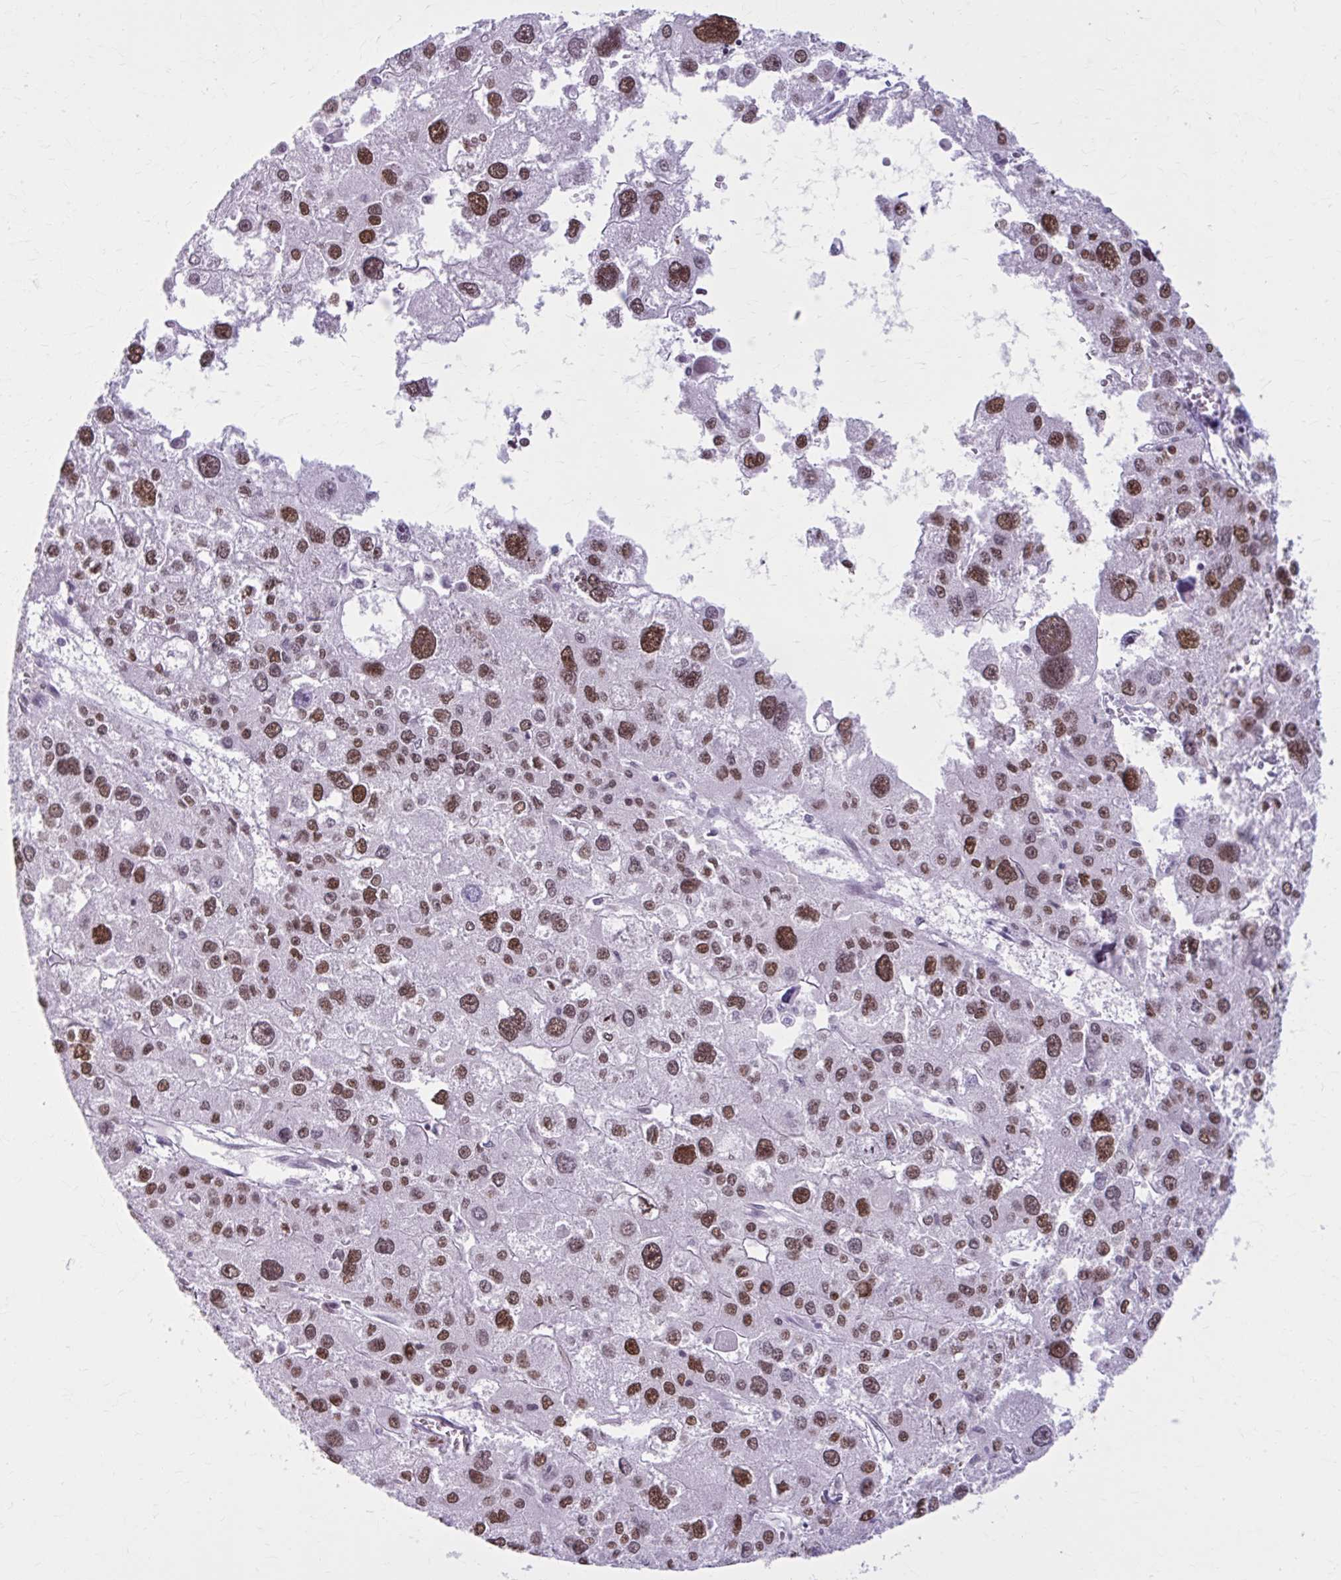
{"staining": {"intensity": "moderate", "quantity": ">75%", "location": "nuclear"}, "tissue": "liver cancer", "cell_type": "Tumor cells", "image_type": "cancer", "snomed": [{"axis": "morphology", "description": "Carcinoma, Hepatocellular, NOS"}, {"axis": "topography", "description": "Liver"}], "caption": "An immunohistochemistry micrograph of tumor tissue is shown. Protein staining in brown labels moderate nuclear positivity in liver cancer within tumor cells.", "gene": "PABIR1", "patient": {"sex": "male", "age": 73}}